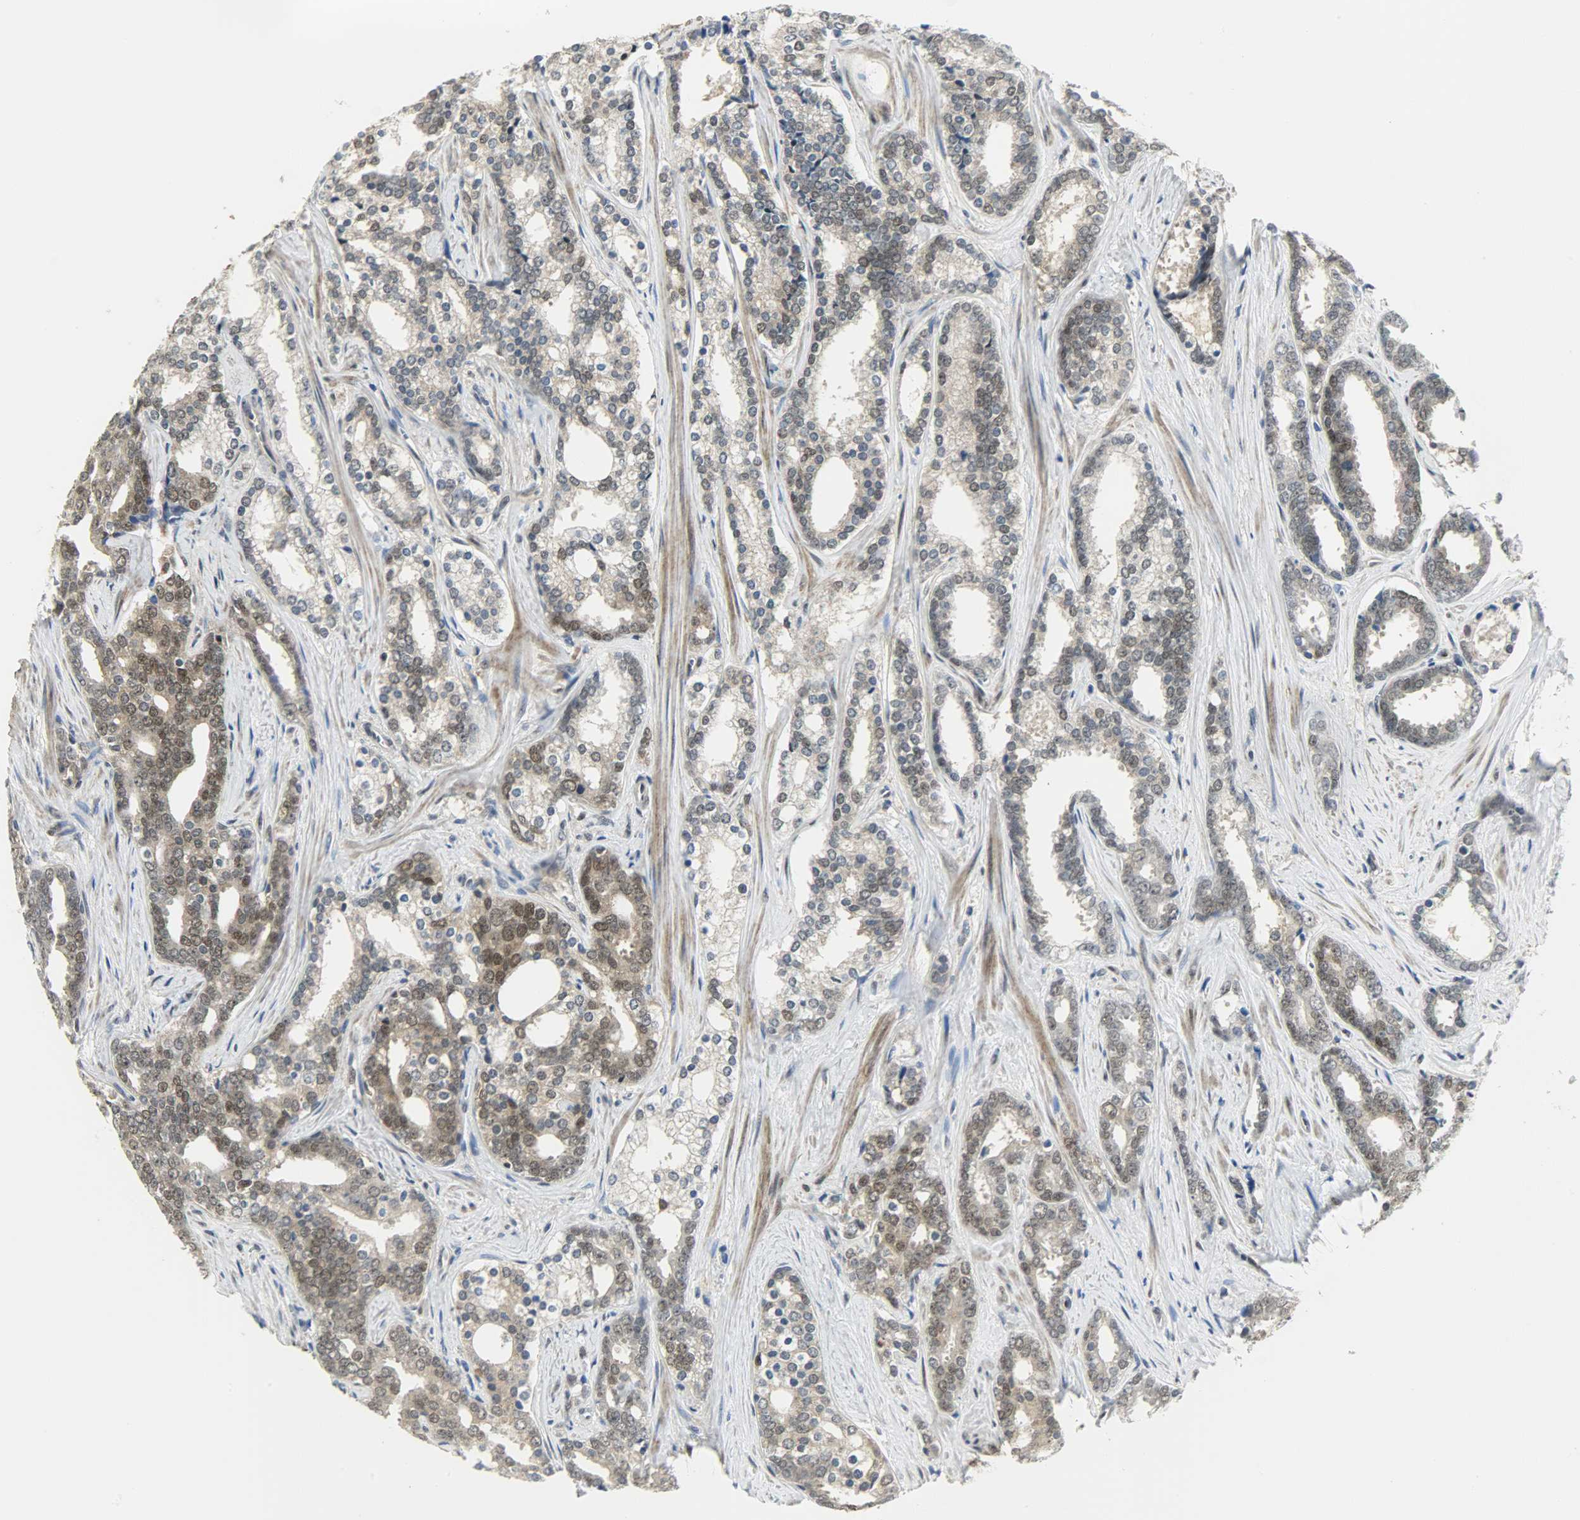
{"staining": {"intensity": "moderate", "quantity": "25%-75%", "location": "nuclear"}, "tissue": "prostate cancer", "cell_type": "Tumor cells", "image_type": "cancer", "snomed": [{"axis": "morphology", "description": "Adenocarcinoma, High grade"}, {"axis": "topography", "description": "Prostate"}], "caption": "A brown stain highlights moderate nuclear staining of a protein in human prostate adenocarcinoma (high-grade) tumor cells. The staining was performed using DAB (3,3'-diaminobenzidine), with brown indicating positive protein expression. Nuclei are stained blue with hematoxylin.", "gene": "NPEPL1", "patient": {"sex": "male", "age": 67}}